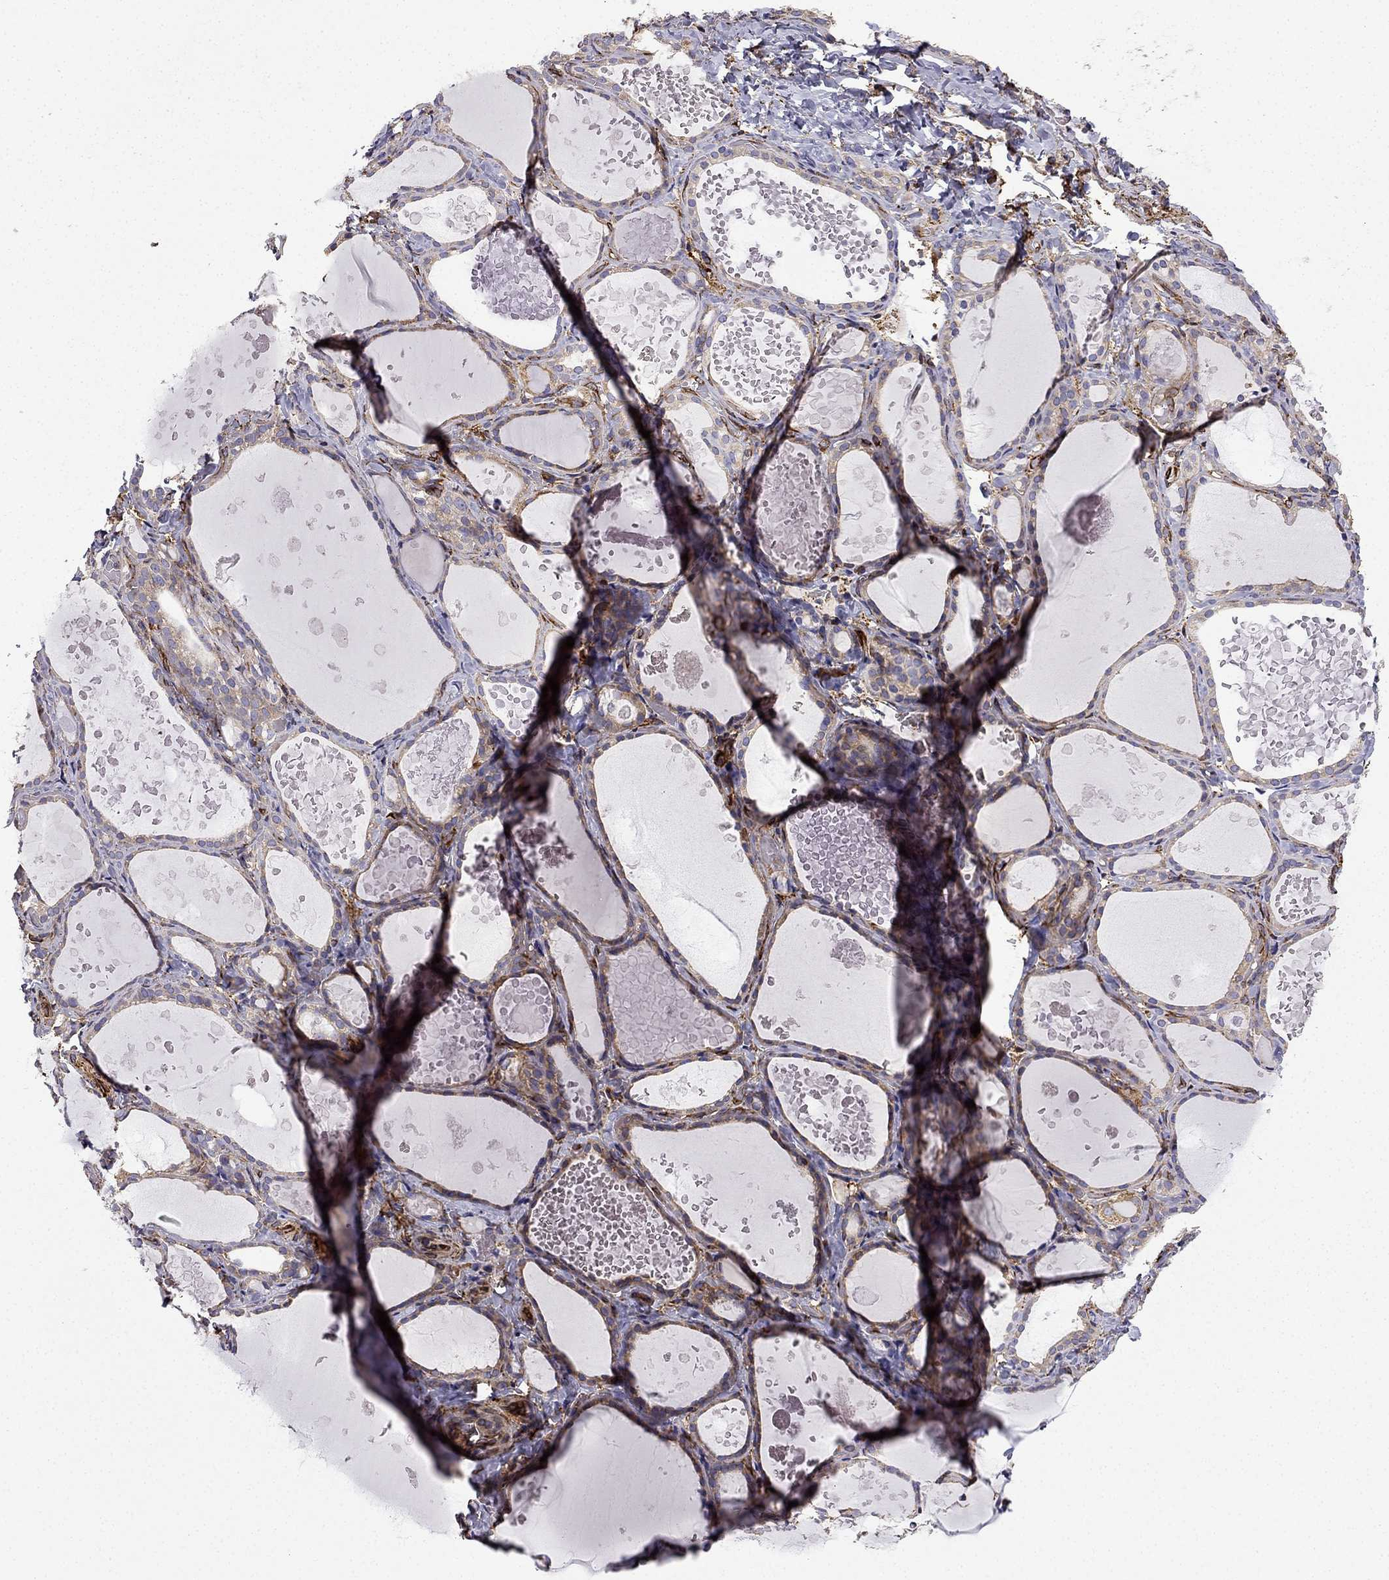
{"staining": {"intensity": "weak", "quantity": ">75%", "location": "cytoplasmic/membranous"}, "tissue": "thyroid gland", "cell_type": "Glandular cells", "image_type": "normal", "snomed": [{"axis": "morphology", "description": "Normal tissue, NOS"}, {"axis": "topography", "description": "Thyroid gland"}], "caption": "The immunohistochemical stain labels weak cytoplasmic/membranous expression in glandular cells of unremarkable thyroid gland. Using DAB (brown) and hematoxylin (blue) stains, captured at high magnification using brightfield microscopy.", "gene": "MAP4", "patient": {"sex": "female", "age": 56}}